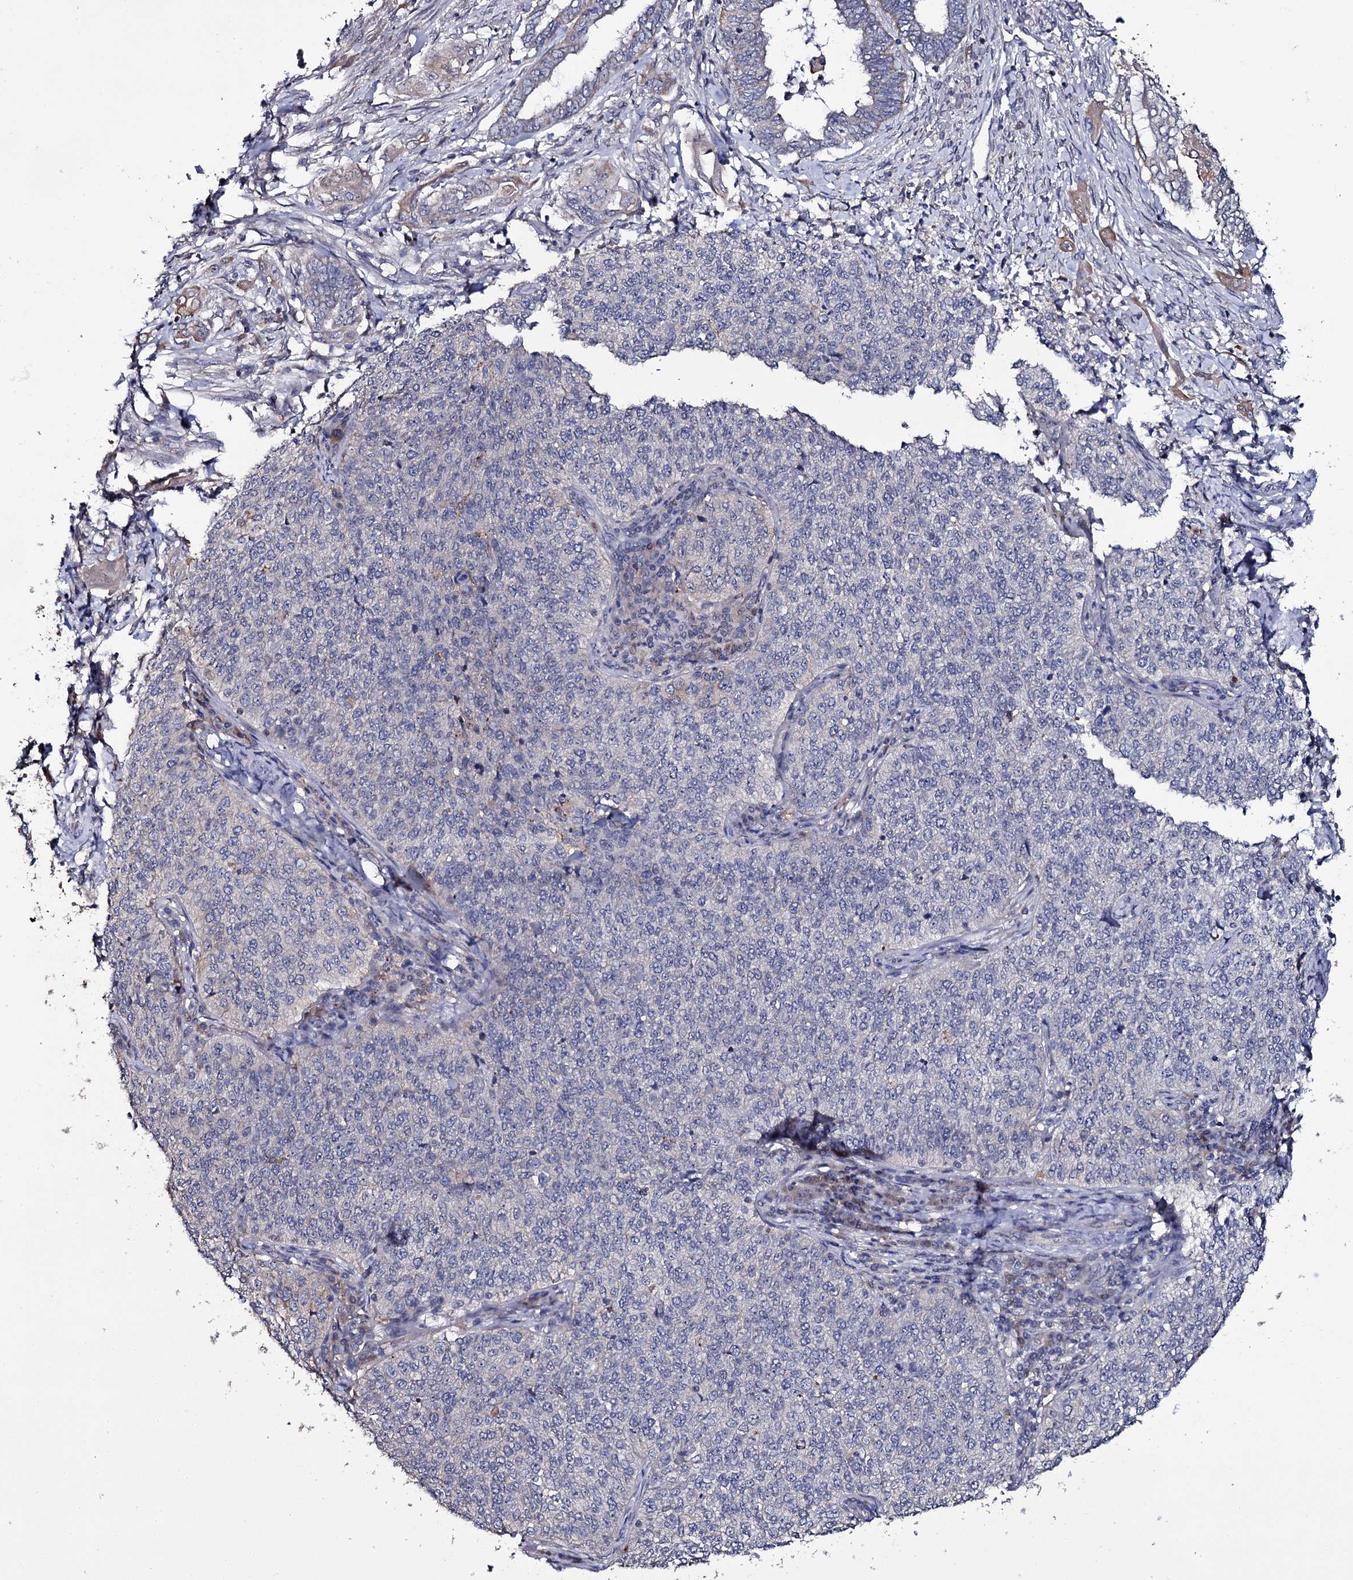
{"staining": {"intensity": "negative", "quantity": "none", "location": "none"}, "tissue": "cervical cancer", "cell_type": "Tumor cells", "image_type": "cancer", "snomed": [{"axis": "morphology", "description": "Squamous cell carcinoma, NOS"}, {"axis": "topography", "description": "Cervix"}], "caption": "IHC of human squamous cell carcinoma (cervical) exhibits no expression in tumor cells. Brightfield microscopy of immunohistochemistry stained with DAB (brown) and hematoxylin (blue), captured at high magnification.", "gene": "CRYL1", "patient": {"sex": "female", "age": 35}}